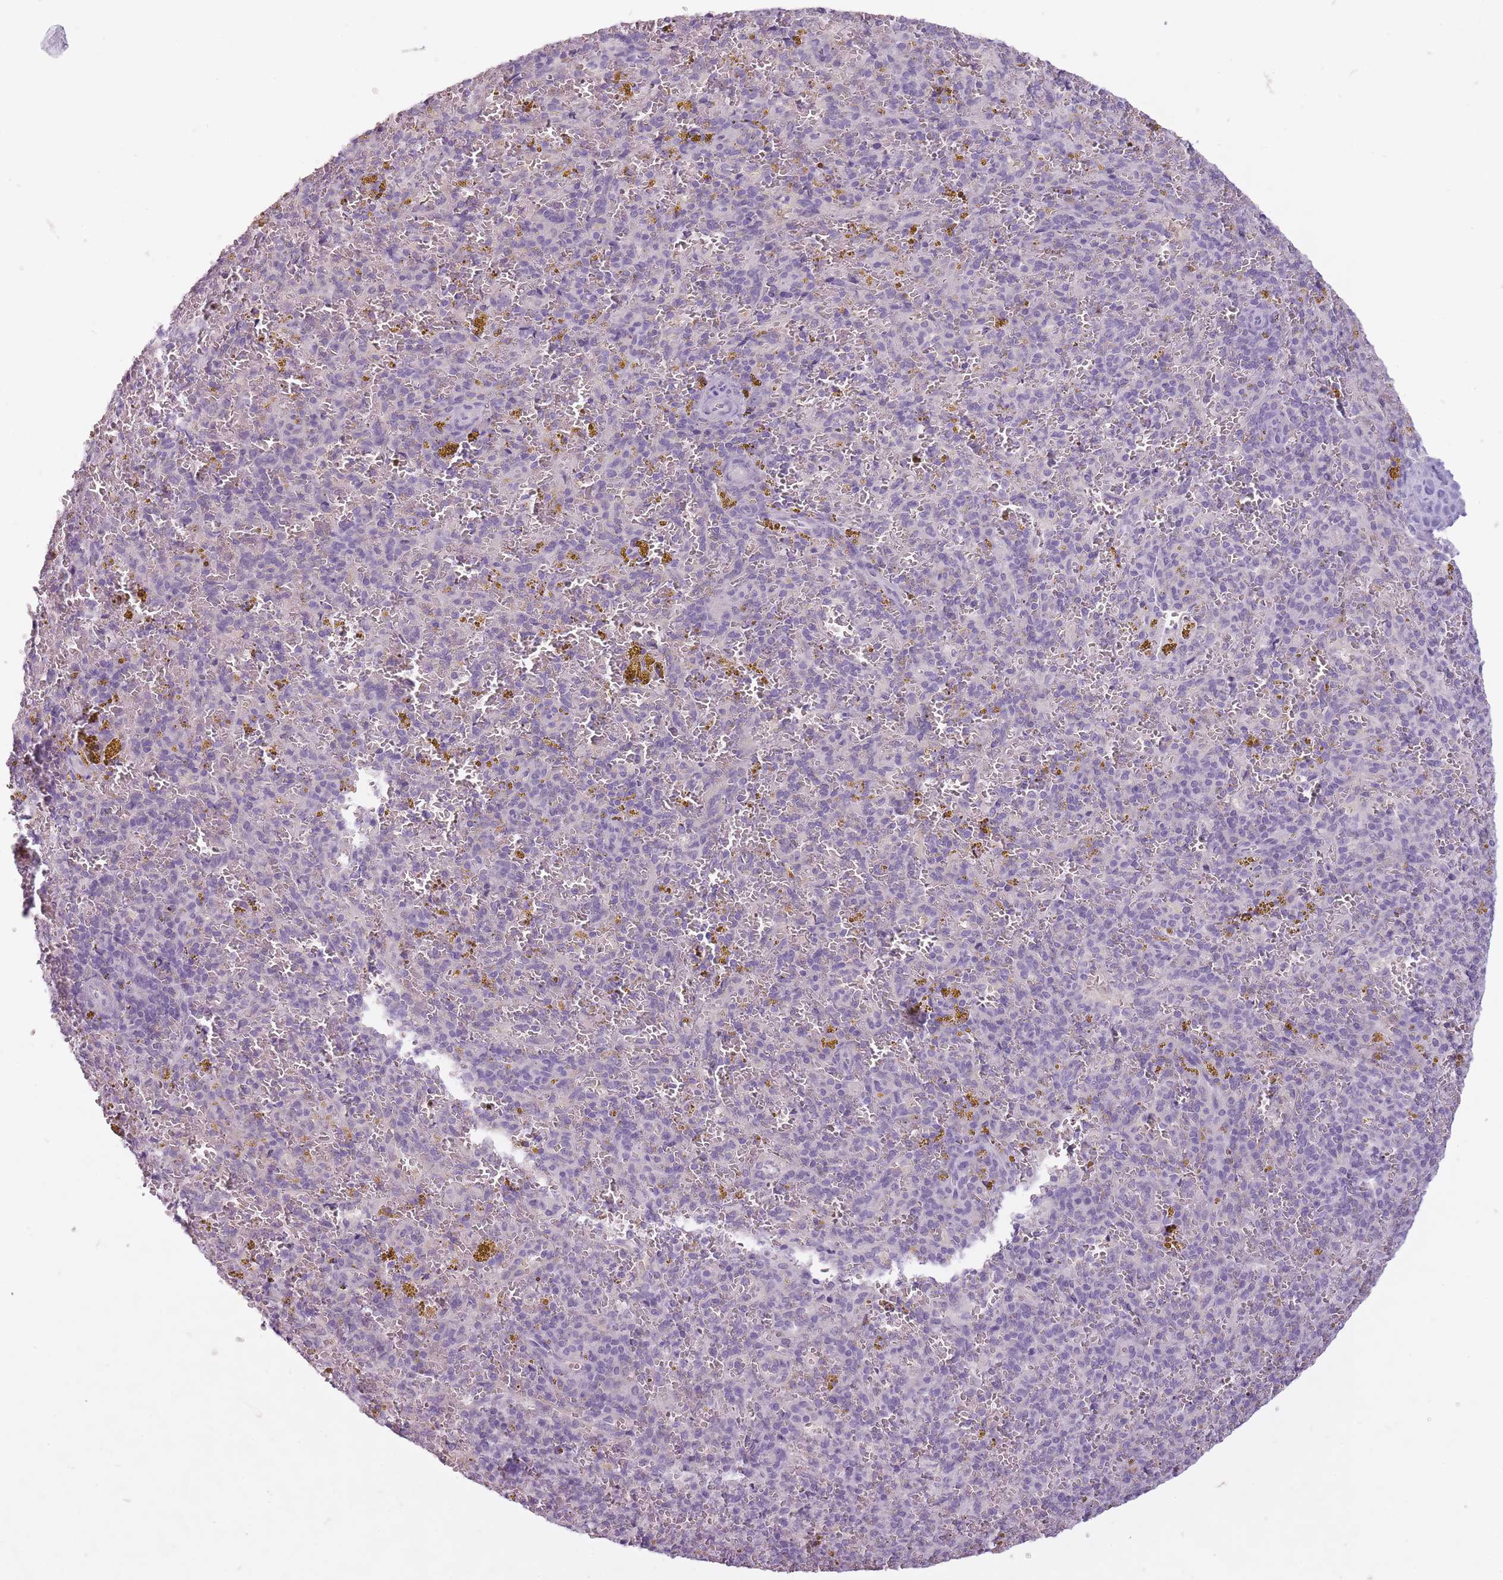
{"staining": {"intensity": "negative", "quantity": "none", "location": "none"}, "tissue": "spleen", "cell_type": "Cells in red pulp", "image_type": "normal", "snomed": [{"axis": "morphology", "description": "Normal tissue, NOS"}, {"axis": "topography", "description": "Spleen"}], "caption": "Histopathology image shows no protein staining in cells in red pulp of benign spleen.", "gene": "FAM43B", "patient": {"sex": "male", "age": 57}}